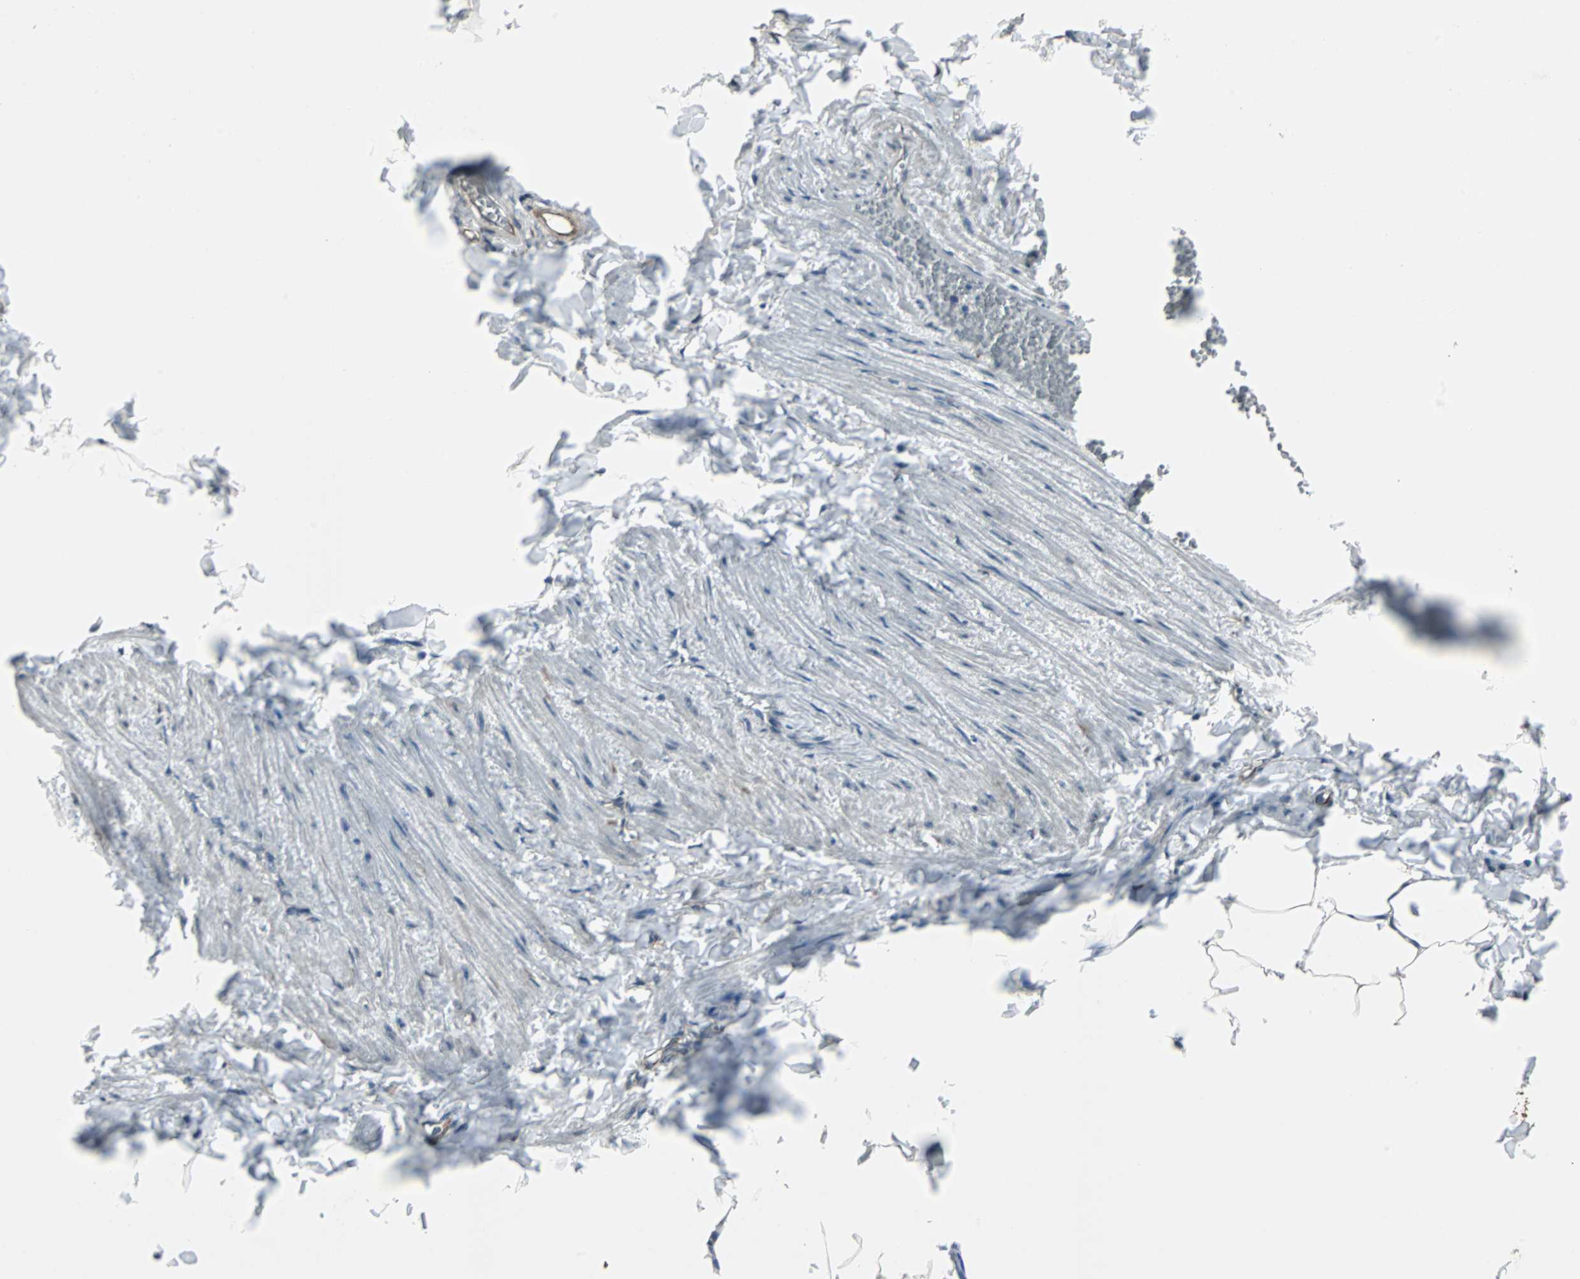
{"staining": {"intensity": "moderate", "quantity": "25%-75%", "location": "cytoplasmic/membranous"}, "tissue": "adipose tissue", "cell_type": "Adipocytes", "image_type": "normal", "snomed": [{"axis": "morphology", "description": "Normal tissue, NOS"}, {"axis": "topography", "description": "Vascular tissue"}], "caption": "A brown stain highlights moderate cytoplasmic/membranous staining of a protein in adipocytes of benign human adipose tissue.", "gene": "CHP1", "patient": {"sex": "male", "age": 41}}